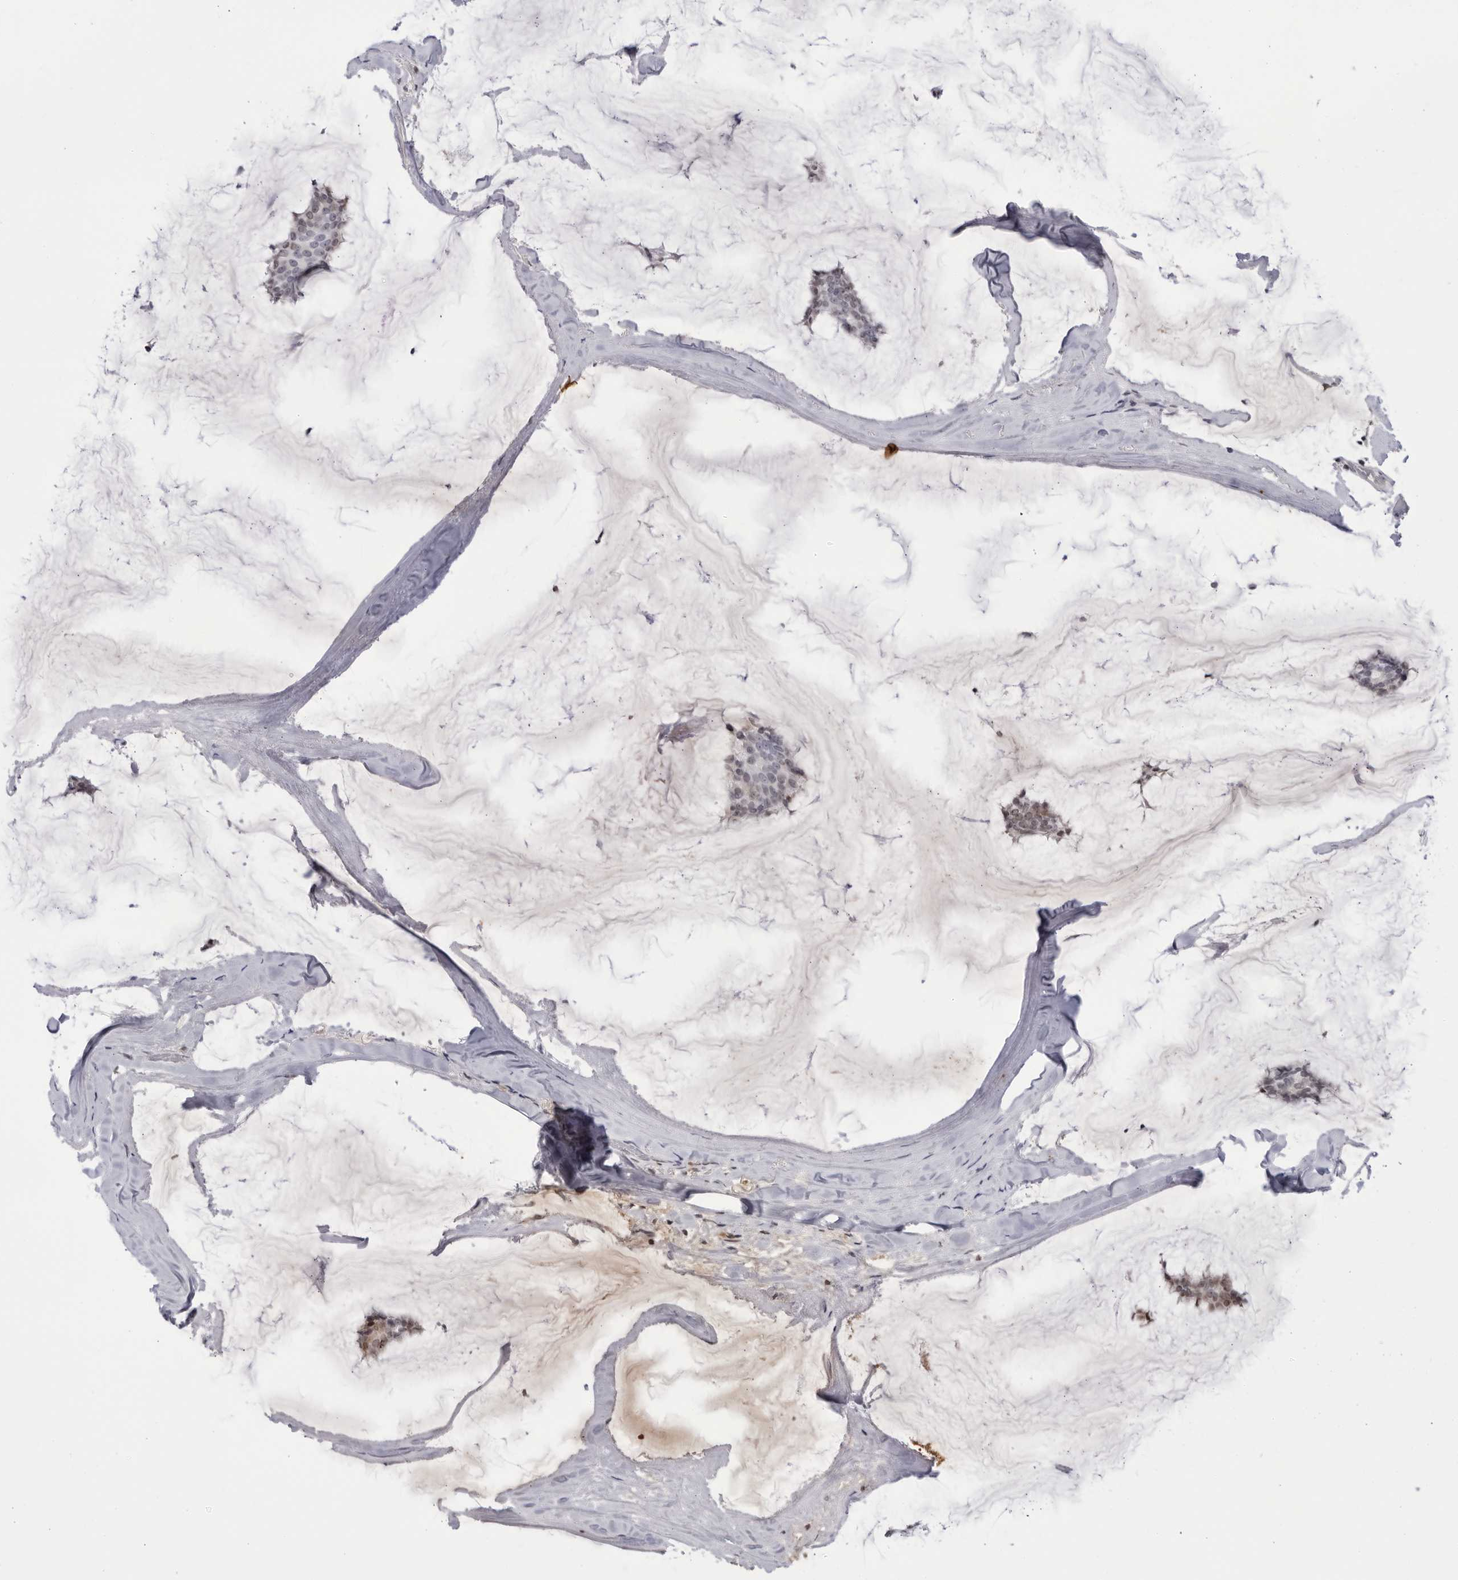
{"staining": {"intensity": "weak", "quantity": "<25%", "location": "cytoplasmic/membranous,nuclear"}, "tissue": "breast cancer", "cell_type": "Tumor cells", "image_type": "cancer", "snomed": [{"axis": "morphology", "description": "Duct carcinoma"}, {"axis": "topography", "description": "Breast"}], "caption": "IHC of breast infiltrating ductal carcinoma demonstrates no positivity in tumor cells.", "gene": "CNBD1", "patient": {"sex": "female", "age": 93}}